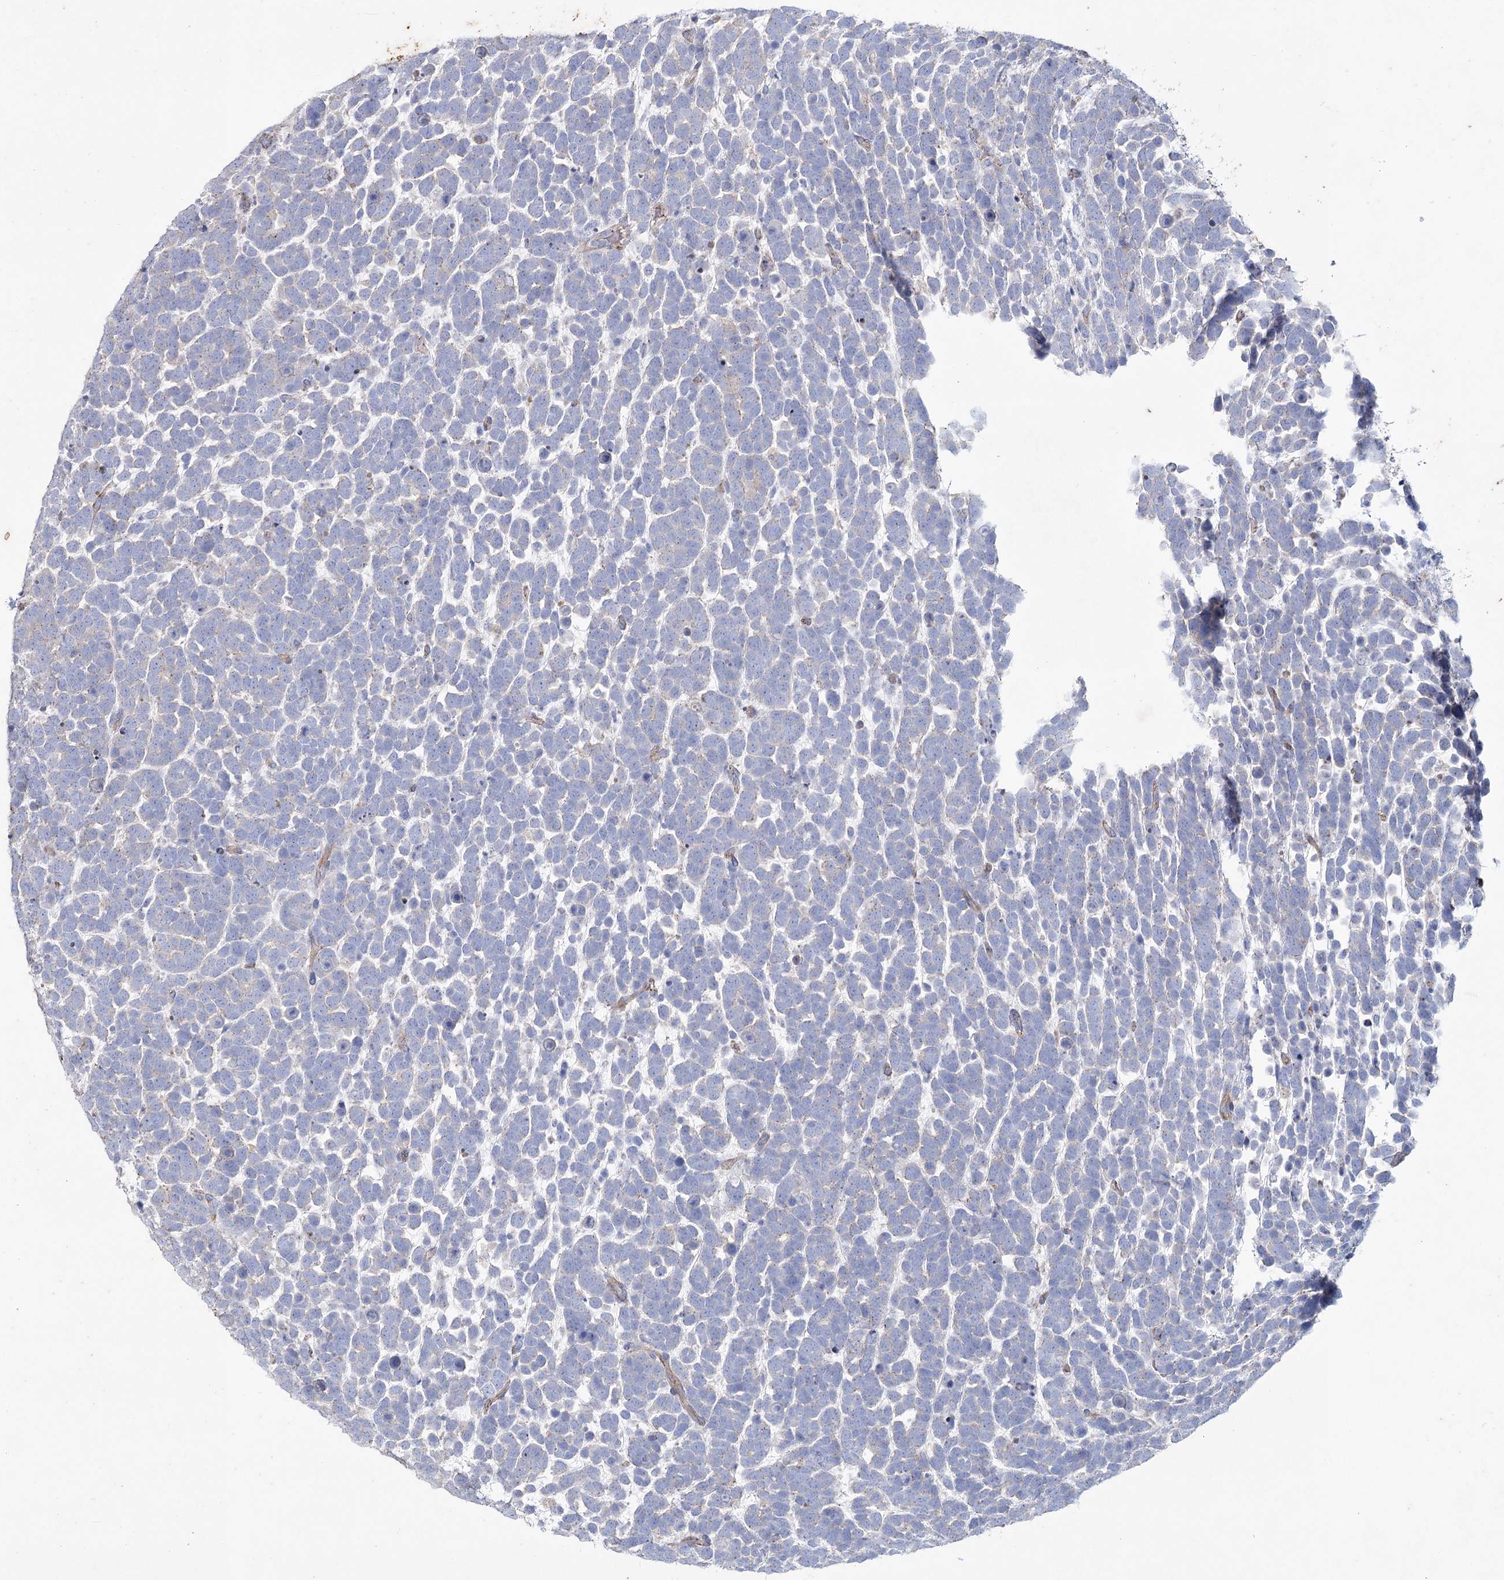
{"staining": {"intensity": "negative", "quantity": "none", "location": "none"}, "tissue": "urothelial cancer", "cell_type": "Tumor cells", "image_type": "cancer", "snomed": [{"axis": "morphology", "description": "Urothelial carcinoma, High grade"}, {"axis": "topography", "description": "Urinary bladder"}], "caption": "Tumor cells show no significant positivity in urothelial cancer. (DAB IHC with hematoxylin counter stain).", "gene": "LDLRAD3", "patient": {"sex": "female", "age": 82}}